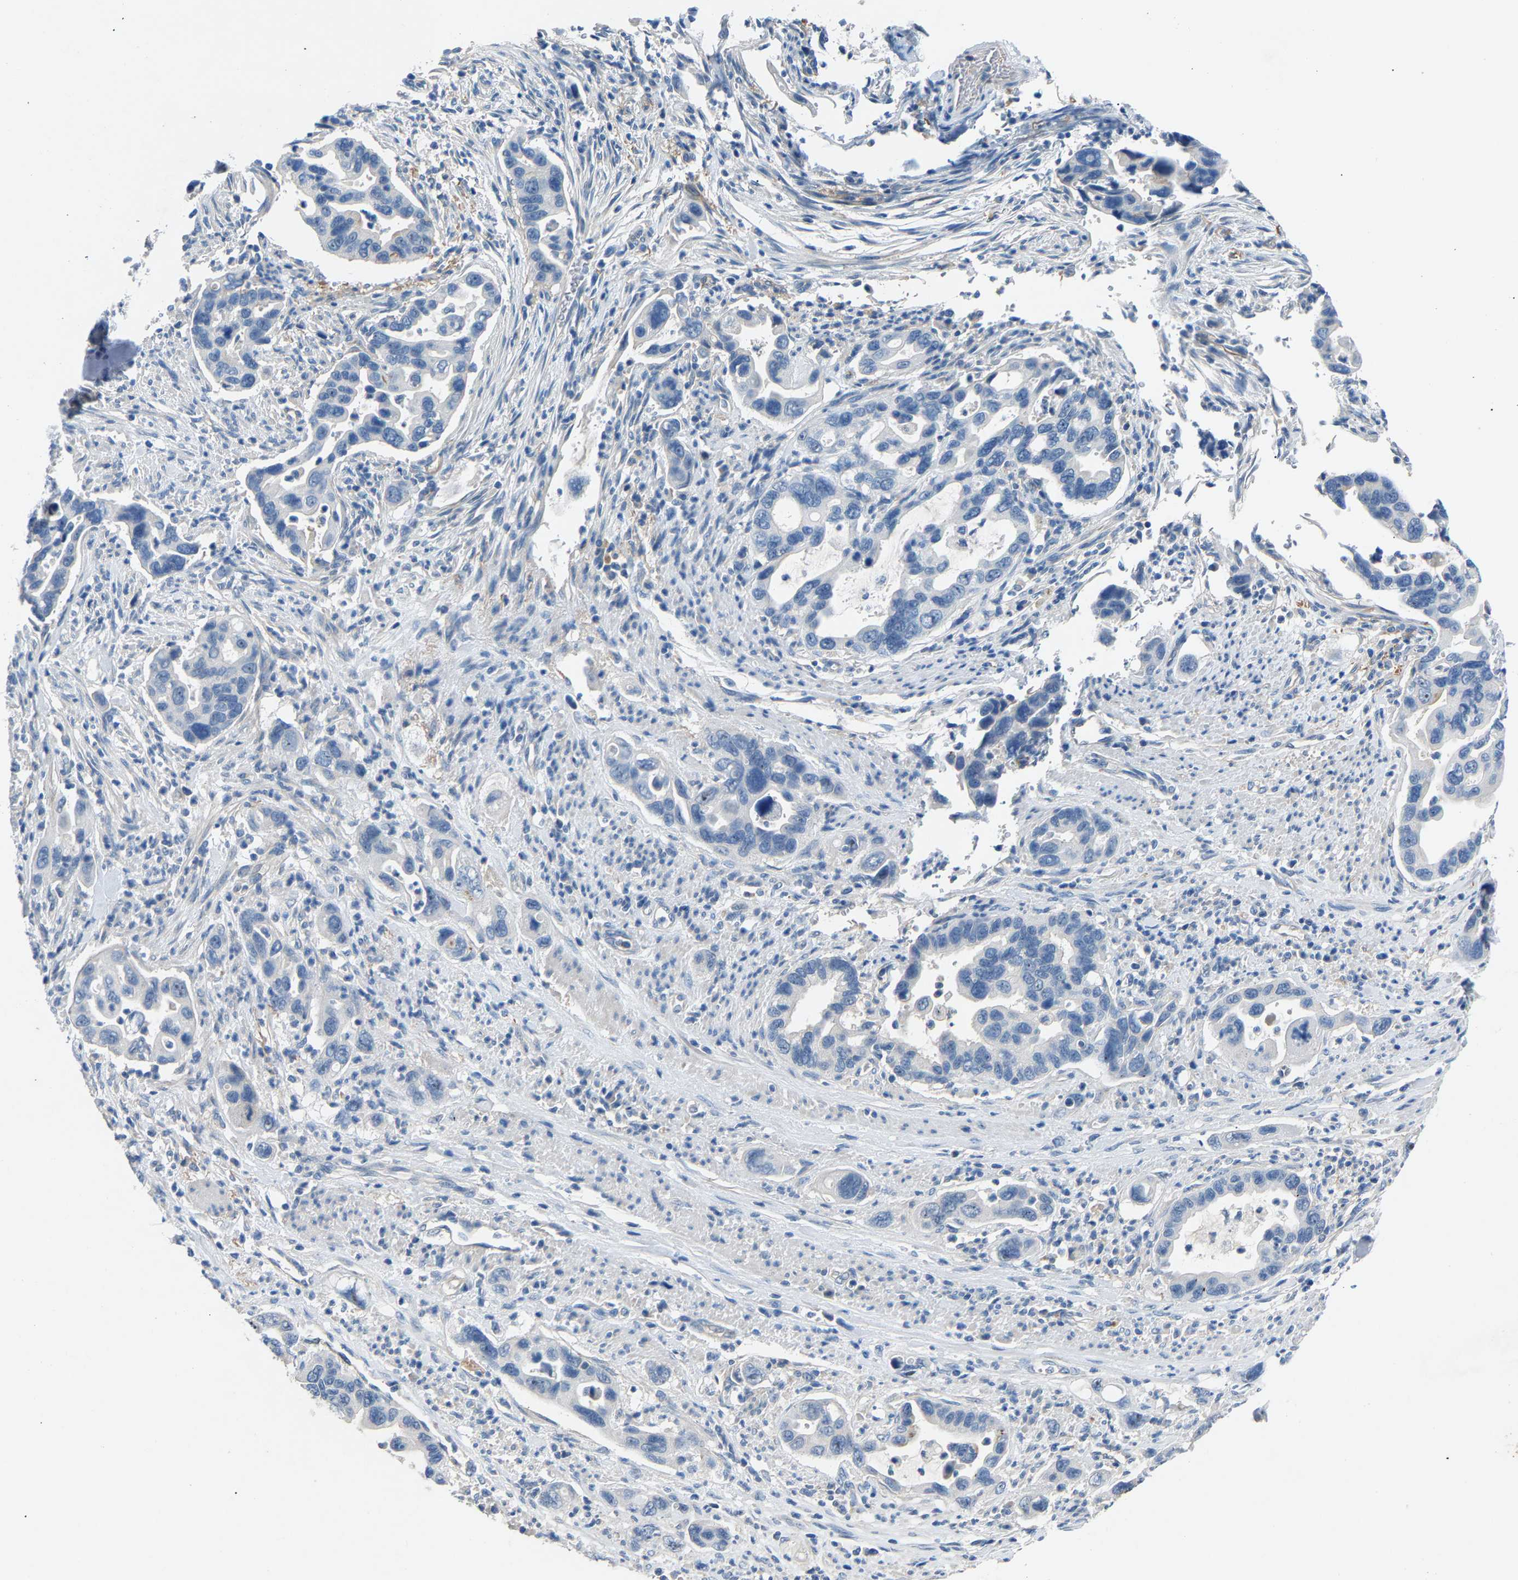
{"staining": {"intensity": "negative", "quantity": "none", "location": "none"}, "tissue": "pancreatic cancer", "cell_type": "Tumor cells", "image_type": "cancer", "snomed": [{"axis": "morphology", "description": "Adenocarcinoma, NOS"}, {"axis": "topography", "description": "Pancreas"}], "caption": "A high-resolution image shows immunohistochemistry (IHC) staining of pancreatic adenocarcinoma, which displays no significant positivity in tumor cells.", "gene": "DNAAF5", "patient": {"sex": "female", "age": 70}}